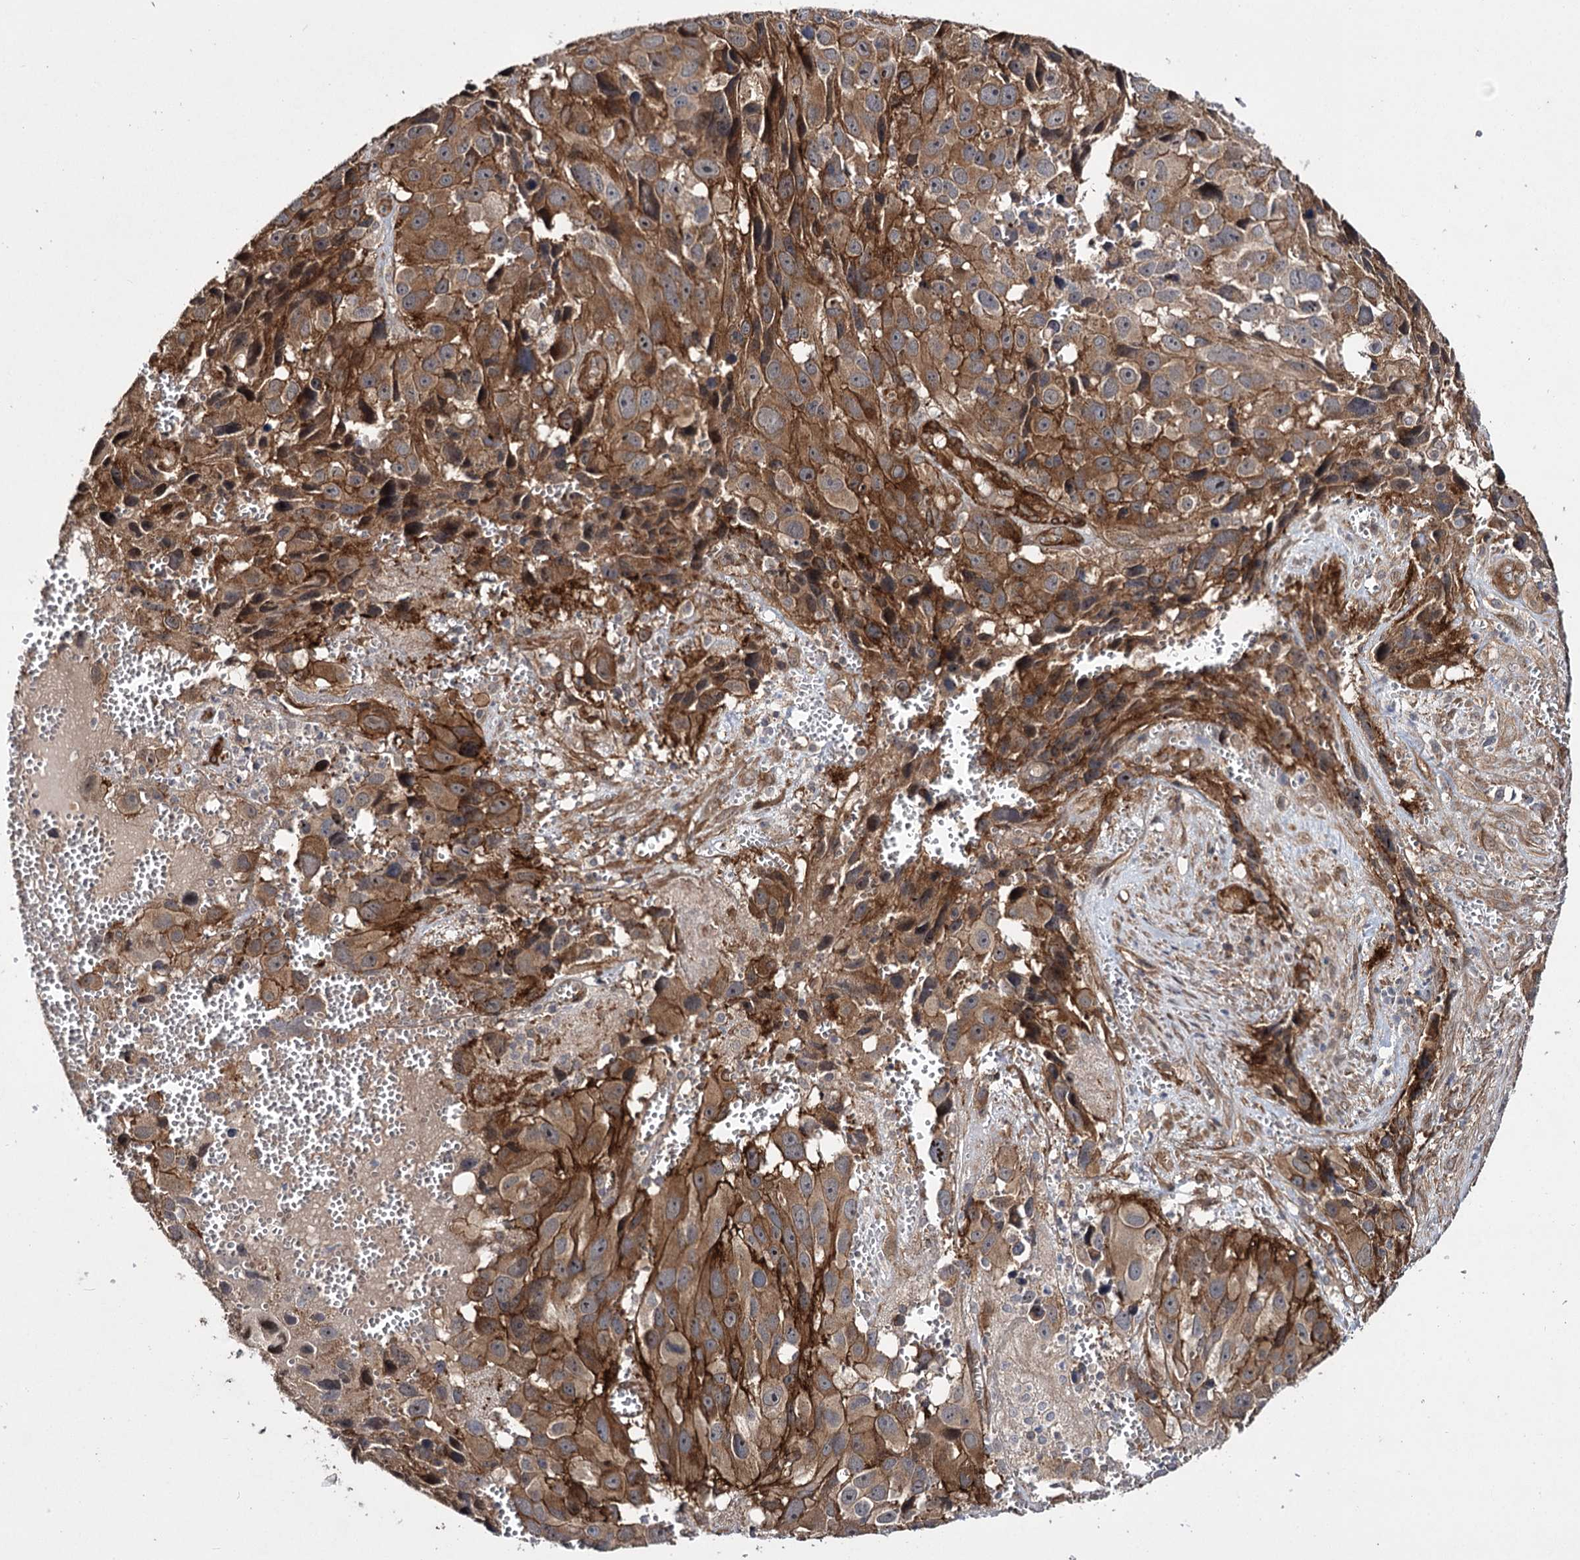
{"staining": {"intensity": "strong", "quantity": "25%-75%", "location": "cytoplasmic/membranous"}, "tissue": "melanoma", "cell_type": "Tumor cells", "image_type": "cancer", "snomed": [{"axis": "morphology", "description": "Malignant melanoma, NOS"}, {"axis": "topography", "description": "Skin"}], "caption": "Immunohistochemical staining of human malignant melanoma displays strong cytoplasmic/membranous protein expression in approximately 25%-75% of tumor cells. (IHC, brightfield microscopy, high magnification).", "gene": "MYO1C", "patient": {"sex": "male", "age": 84}}